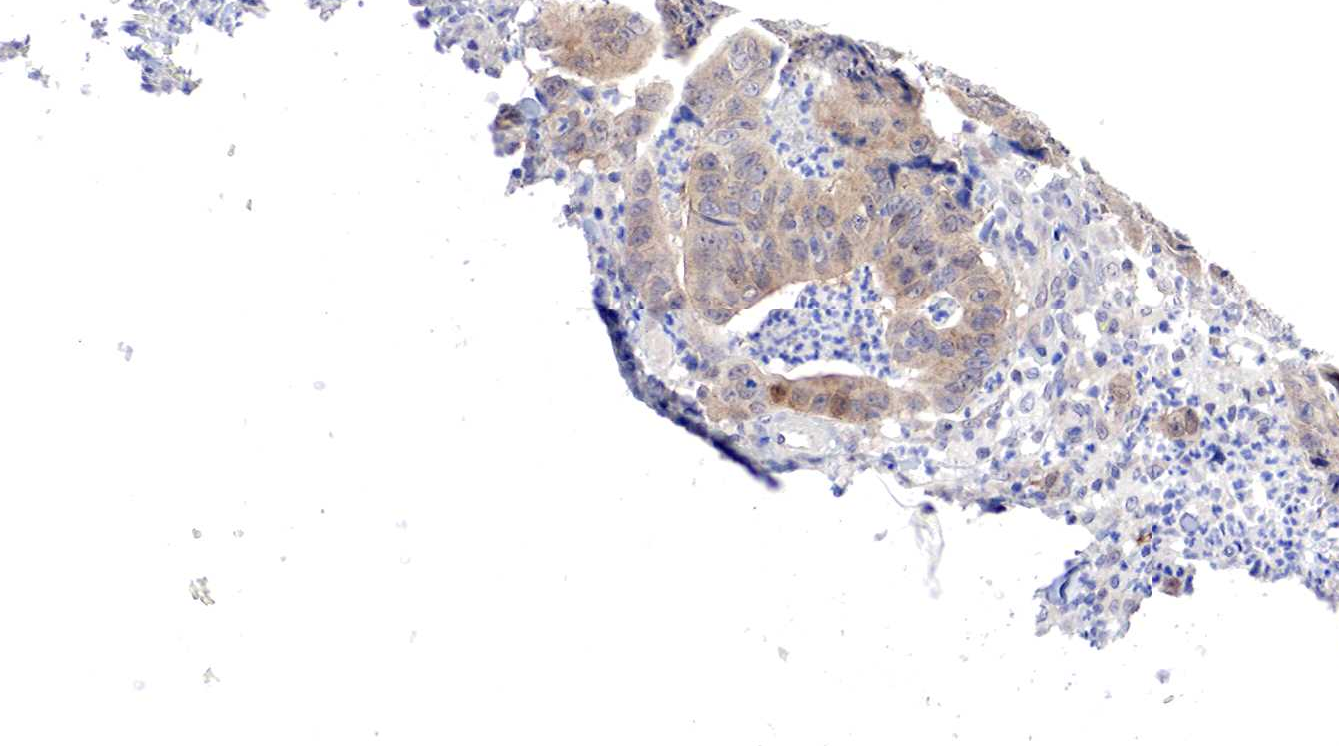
{"staining": {"intensity": "weak", "quantity": ">75%", "location": "cytoplasmic/membranous"}, "tissue": "colorectal cancer", "cell_type": "Tumor cells", "image_type": "cancer", "snomed": [{"axis": "morphology", "description": "Adenocarcinoma, NOS"}, {"axis": "topography", "description": "Colon"}], "caption": "Colorectal cancer (adenocarcinoma) stained for a protein (brown) displays weak cytoplasmic/membranous positive positivity in about >75% of tumor cells.", "gene": "PABIR2", "patient": {"sex": "female", "age": 76}}